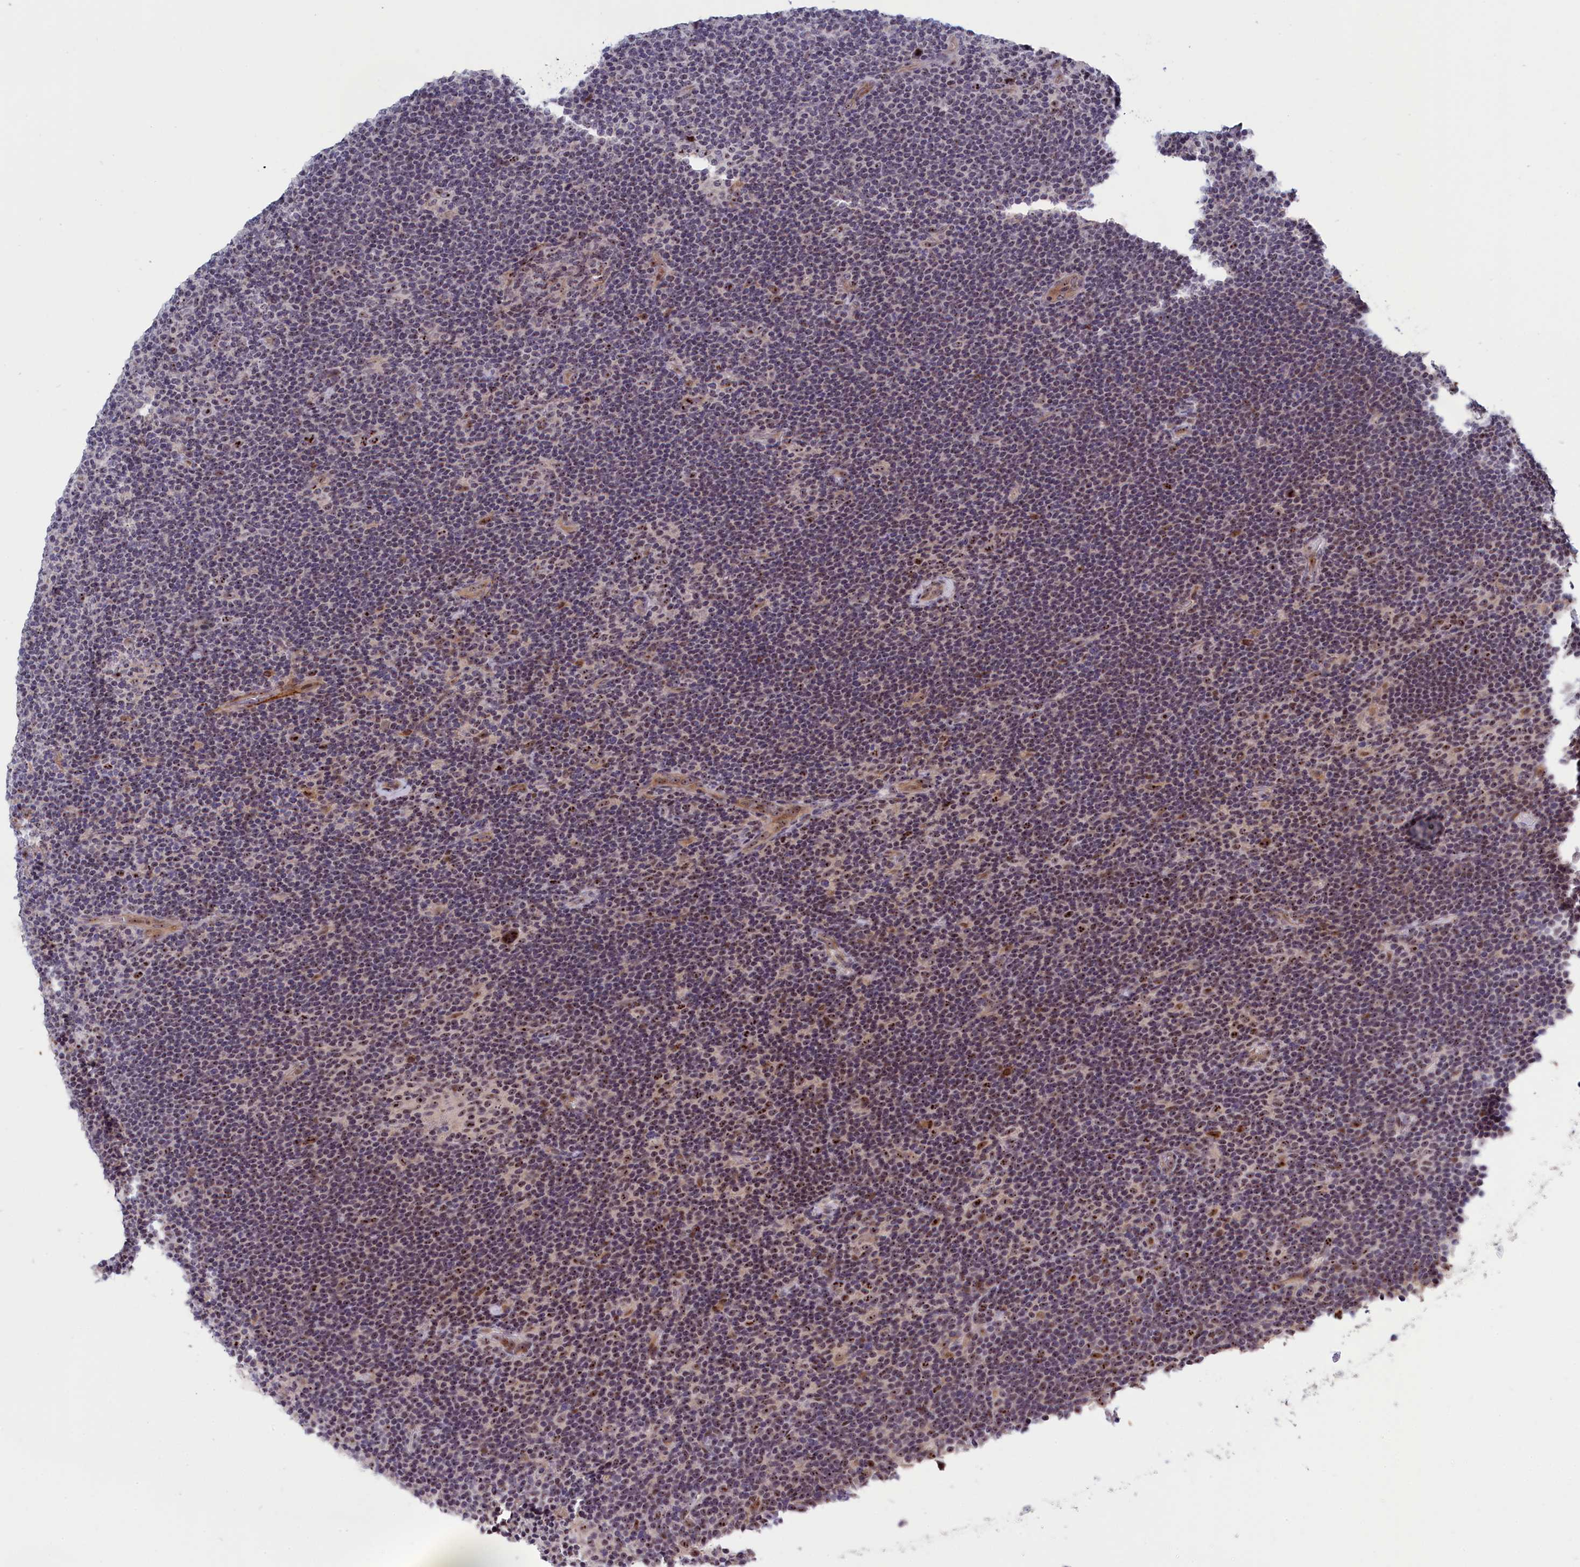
{"staining": {"intensity": "moderate", "quantity": "25%-75%", "location": "nuclear"}, "tissue": "lymphoma", "cell_type": "Tumor cells", "image_type": "cancer", "snomed": [{"axis": "morphology", "description": "Hodgkin's disease, NOS"}, {"axis": "topography", "description": "Lymph node"}], "caption": "Hodgkin's disease stained with a protein marker shows moderate staining in tumor cells.", "gene": "PPAN", "patient": {"sex": "female", "age": 57}}